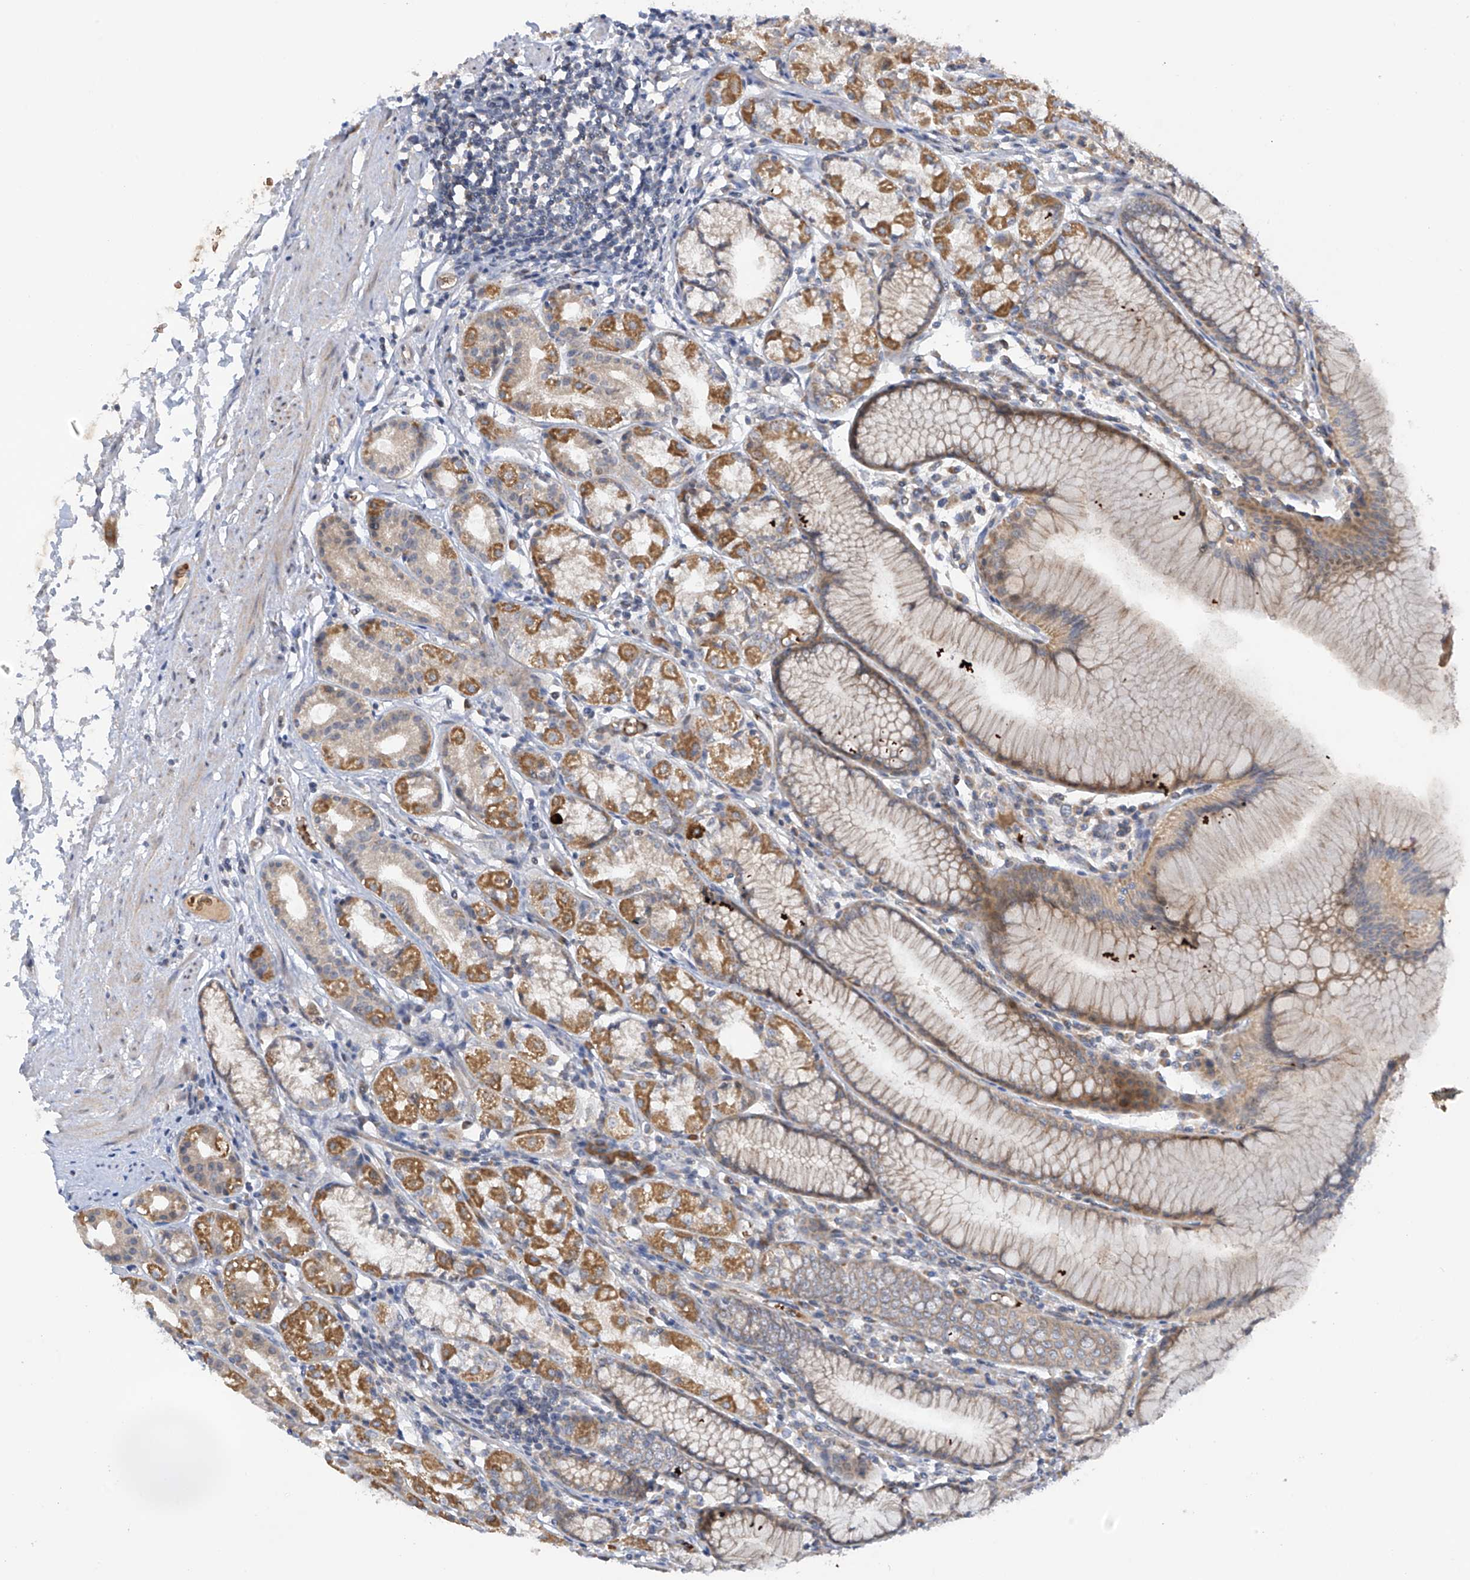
{"staining": {"intensity": "moderate", "quantity": "25%-75%", "location": "cytoplasmic/membranous"}, "tissue": "stomach", "cell_type": "Glandular cells", "image_type": "normal", "snomed": [{"axis": "morphology", "description": "Normal tissue, NOS"}, {"axis": "topography", "description": "Stomach"}], "caption": "Immunohistochemistry staining of normal stomach, which reveals medium levels of moderate cytoplasmic/membranous positivity in approximately 25%-75% of glandular cells indicating moderate cytoplasmic/membranous protein expression. The staining was performed using DAB (3,3'-diaminobenzidine) (brown) for protein detection and nuclei were counterstained in hematoxylin (blue).", "gene": "METTL18", "patient": {"sex": "female", "age": 57}}